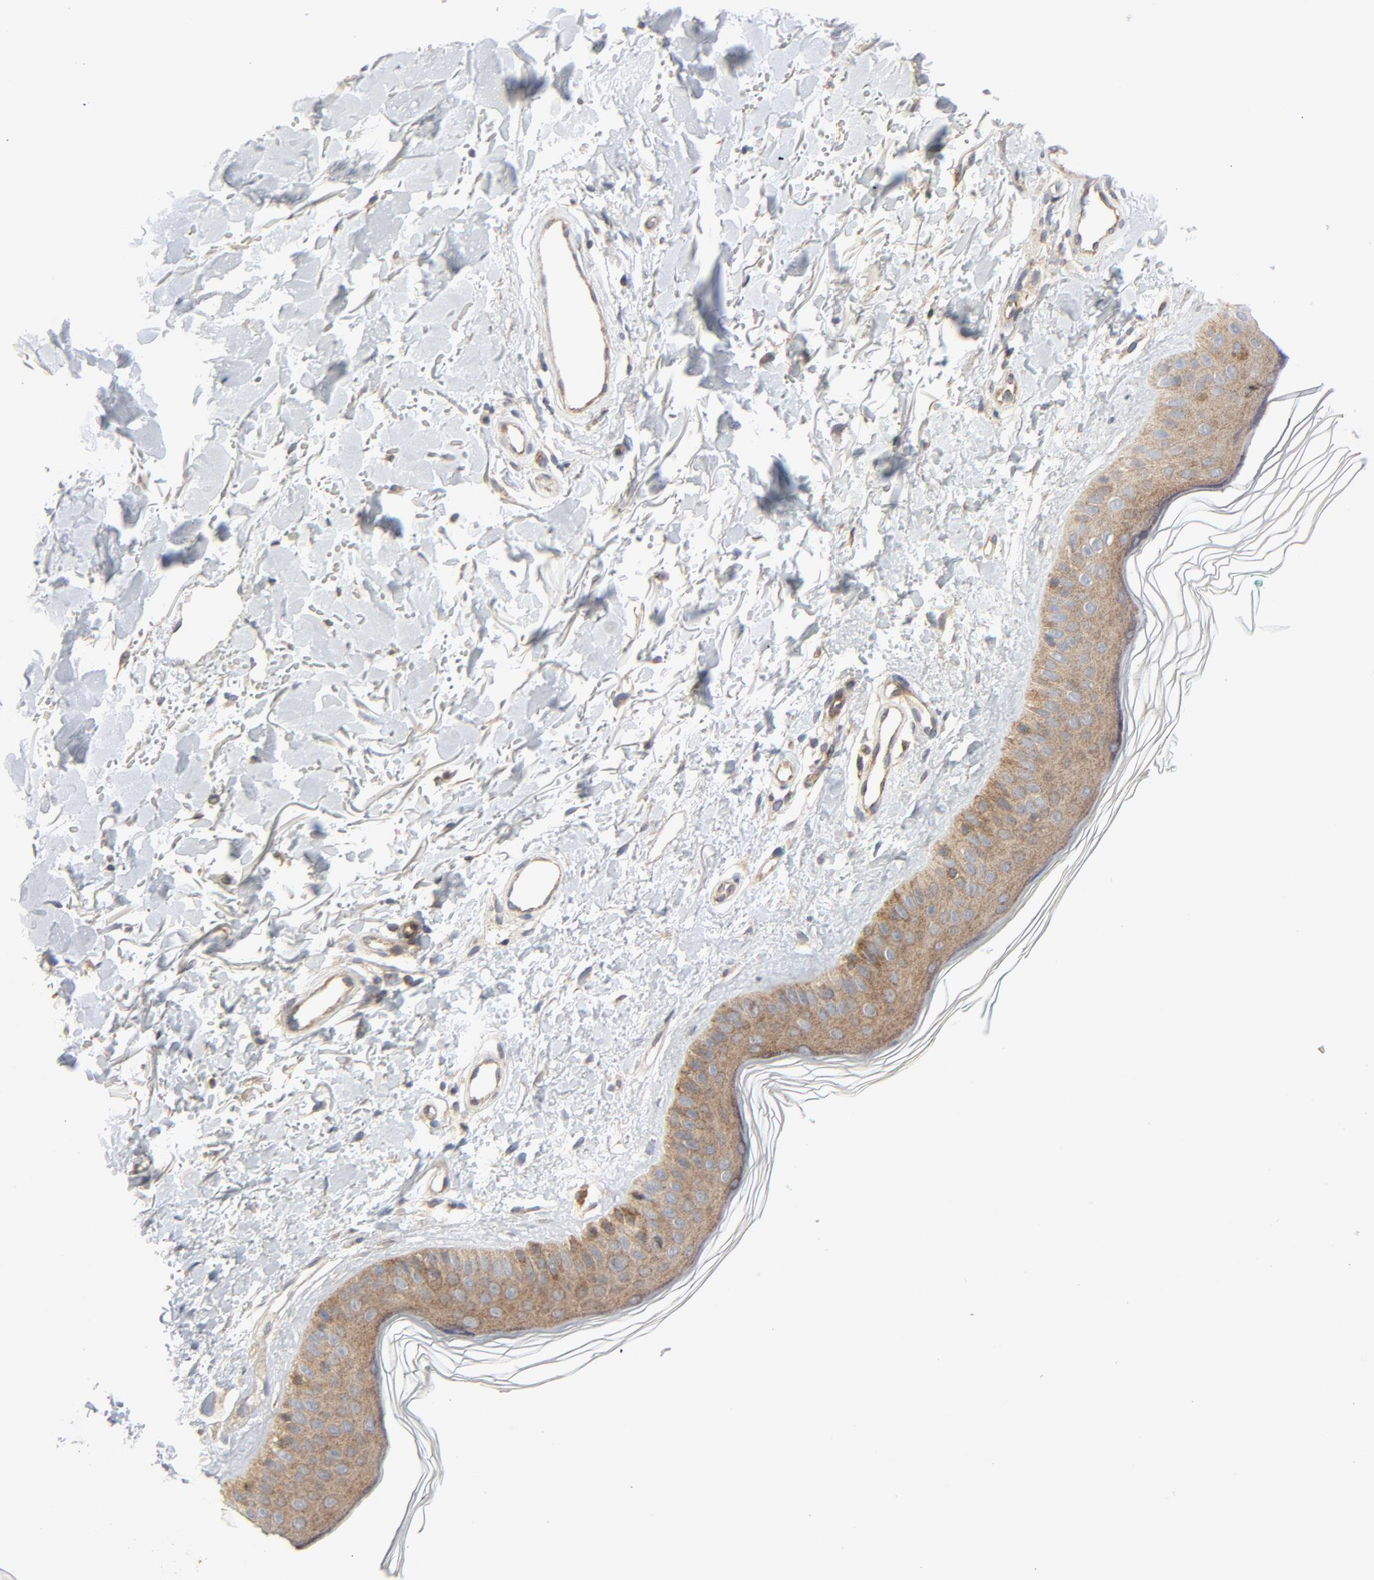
{"staining": {"intensity": "negative", "quantity": "none", "location": "none"}, "tissue": "skin", "cell_type": "Fibroblasts", "image_type": "normal", "snomed": [{"axis": "morphology", "description": "Normal tissue, NOS"}, {"axis": "topography", "description": "Skin"}], "caption": "An immunohistochemistry (IHC) photomicrograph of benign skin is shown. There is no staining in fibroblasts of skin.", "gene": "TSG101", "patient": {"sex": "male", "age": 71}}